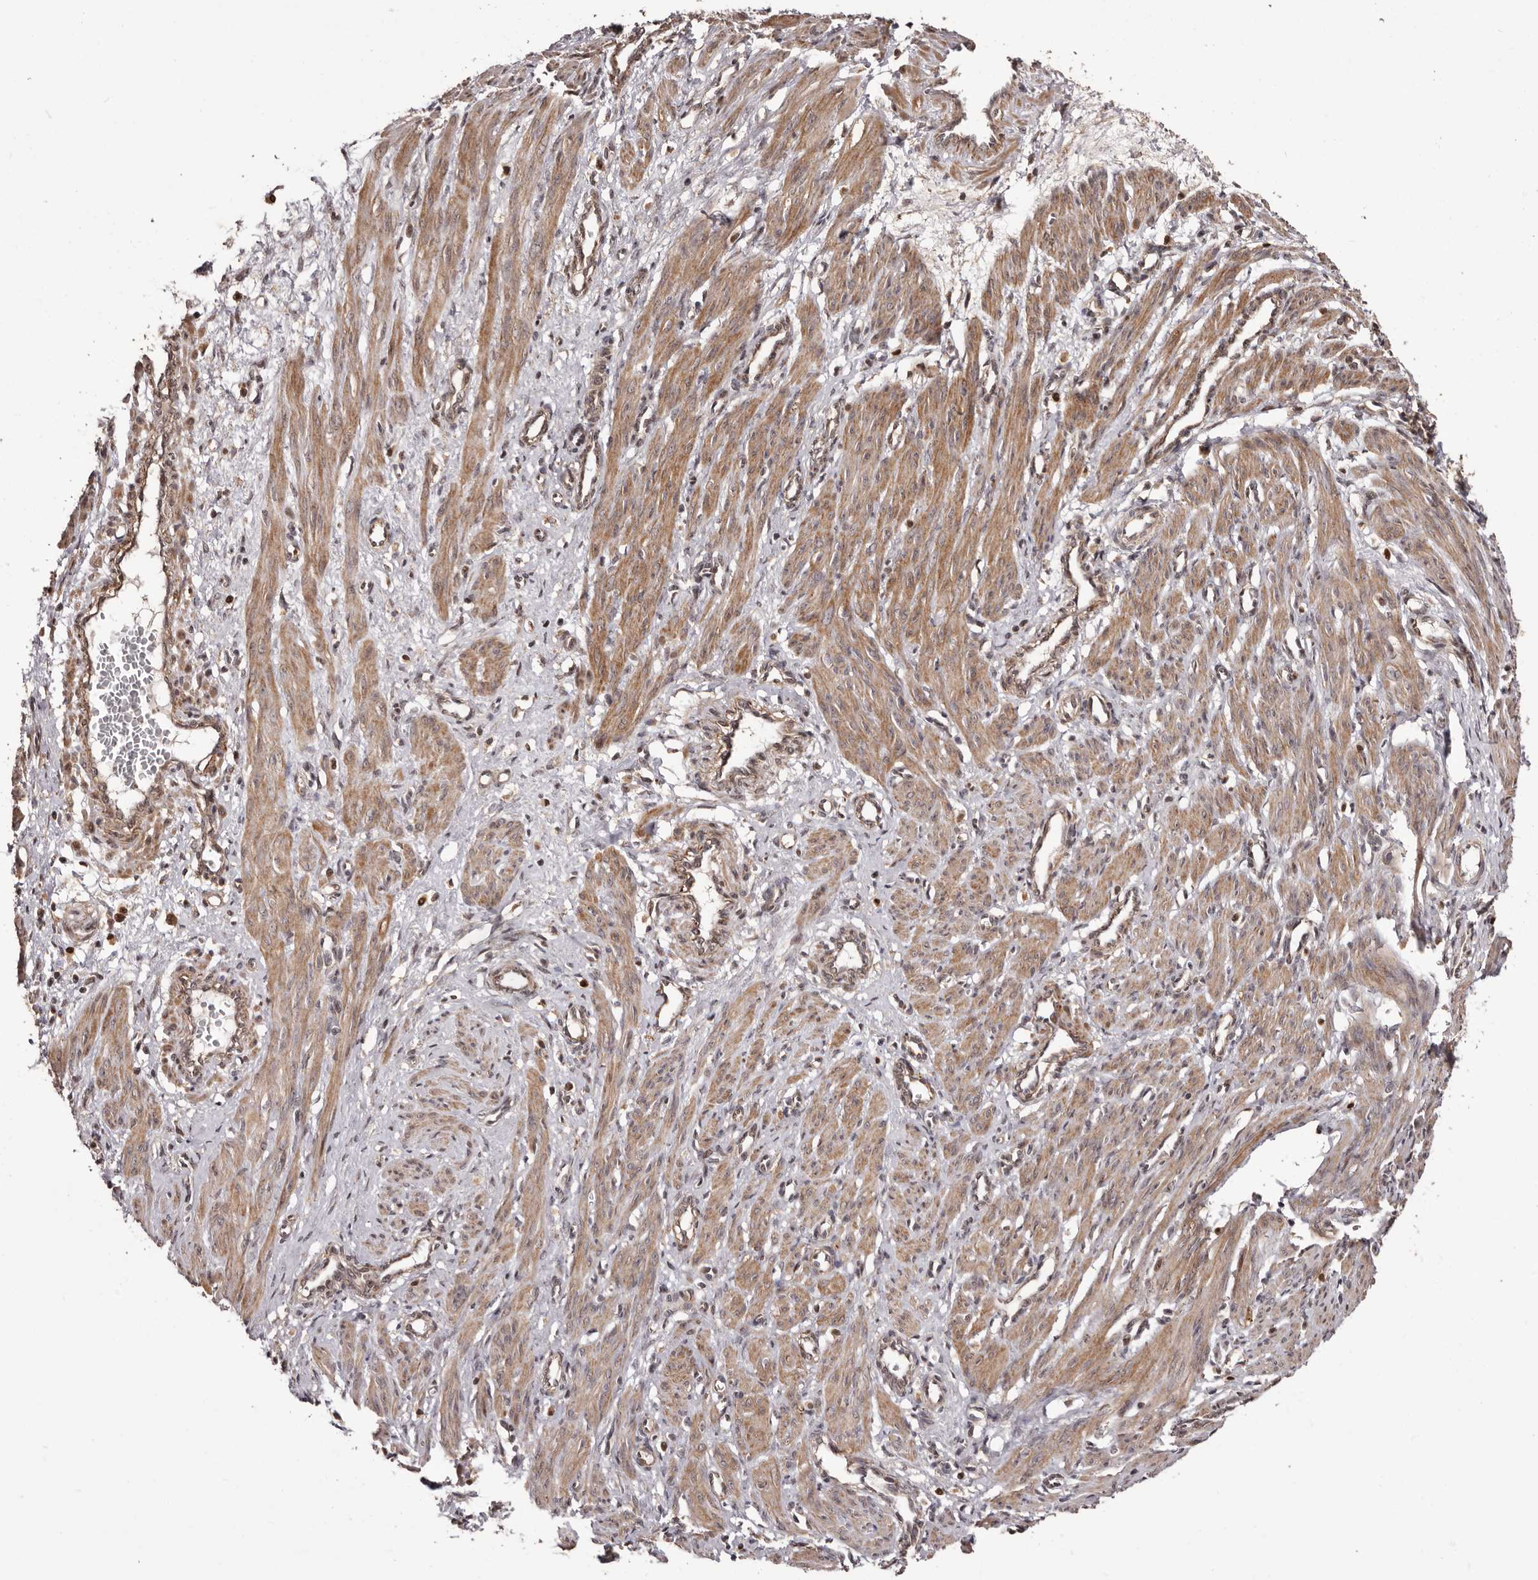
{"staining": {"intensity": "moderate", "quantity": ">75%", "location": "cytoplasmic/membranous"}, "tissue": "smooth muscle", "cell_type": "Smooth muscle cells", "image_type": "normal", "snomed": [{"axis": "morphology", "description": "Normal tissue, NOS"}, {"axis": "topography", "description": "Endometrium"}], "caption": "Immunohistochemical staining of unremarkable human smooth muscle displays medium levels of moderate cytoplasmic/membranous expression in about >75% of smooth muscle cells.", "gene": "ZCCHC7", "patient": {"sex": "female", "age": 33}}